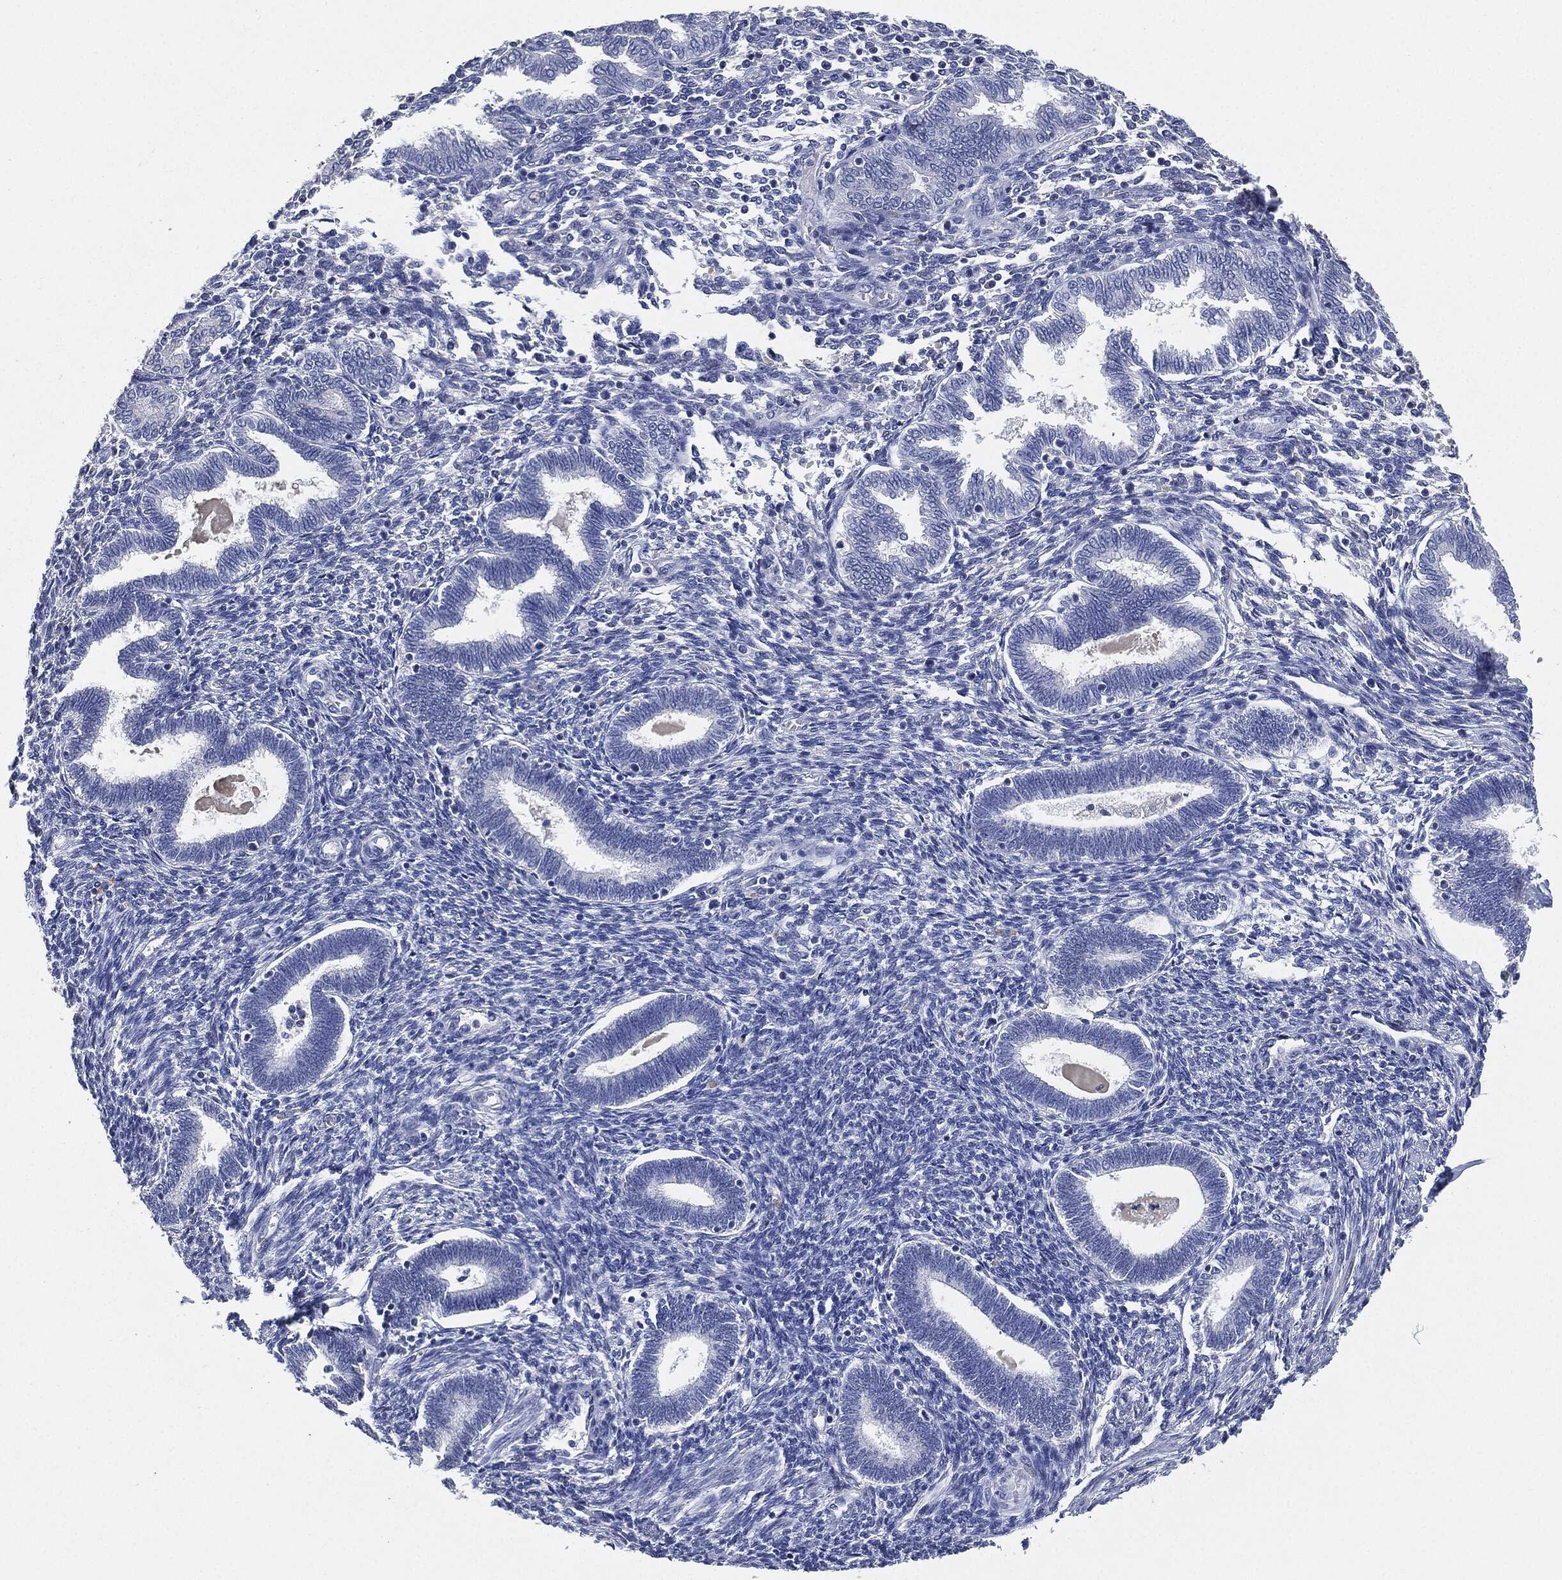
{"staining": {"intensity": "negative", "quantity": "none", "location": "none"}, "tissue": "endometrium", "cell_type": "Cells in endometrial stroma", "image_type": "normal", "snomed": [{"axis": "morphology", "description": "Normal tissue, NOS"}, {"axis": "topography", "description": "Endometrium"}], "caption": "DAB immunohistochemical staining of normal endometrium shows no significant staining in cells in endometrial stroma. Brightfield microscopy of immunohistochemistry stained with DAB (3,3'-diaminobenzidine) (brown) and hematoxylin (blue), captured at high magnification.", "gene": "NTRK1", "patient": {"sex": "female", "age": 42}}